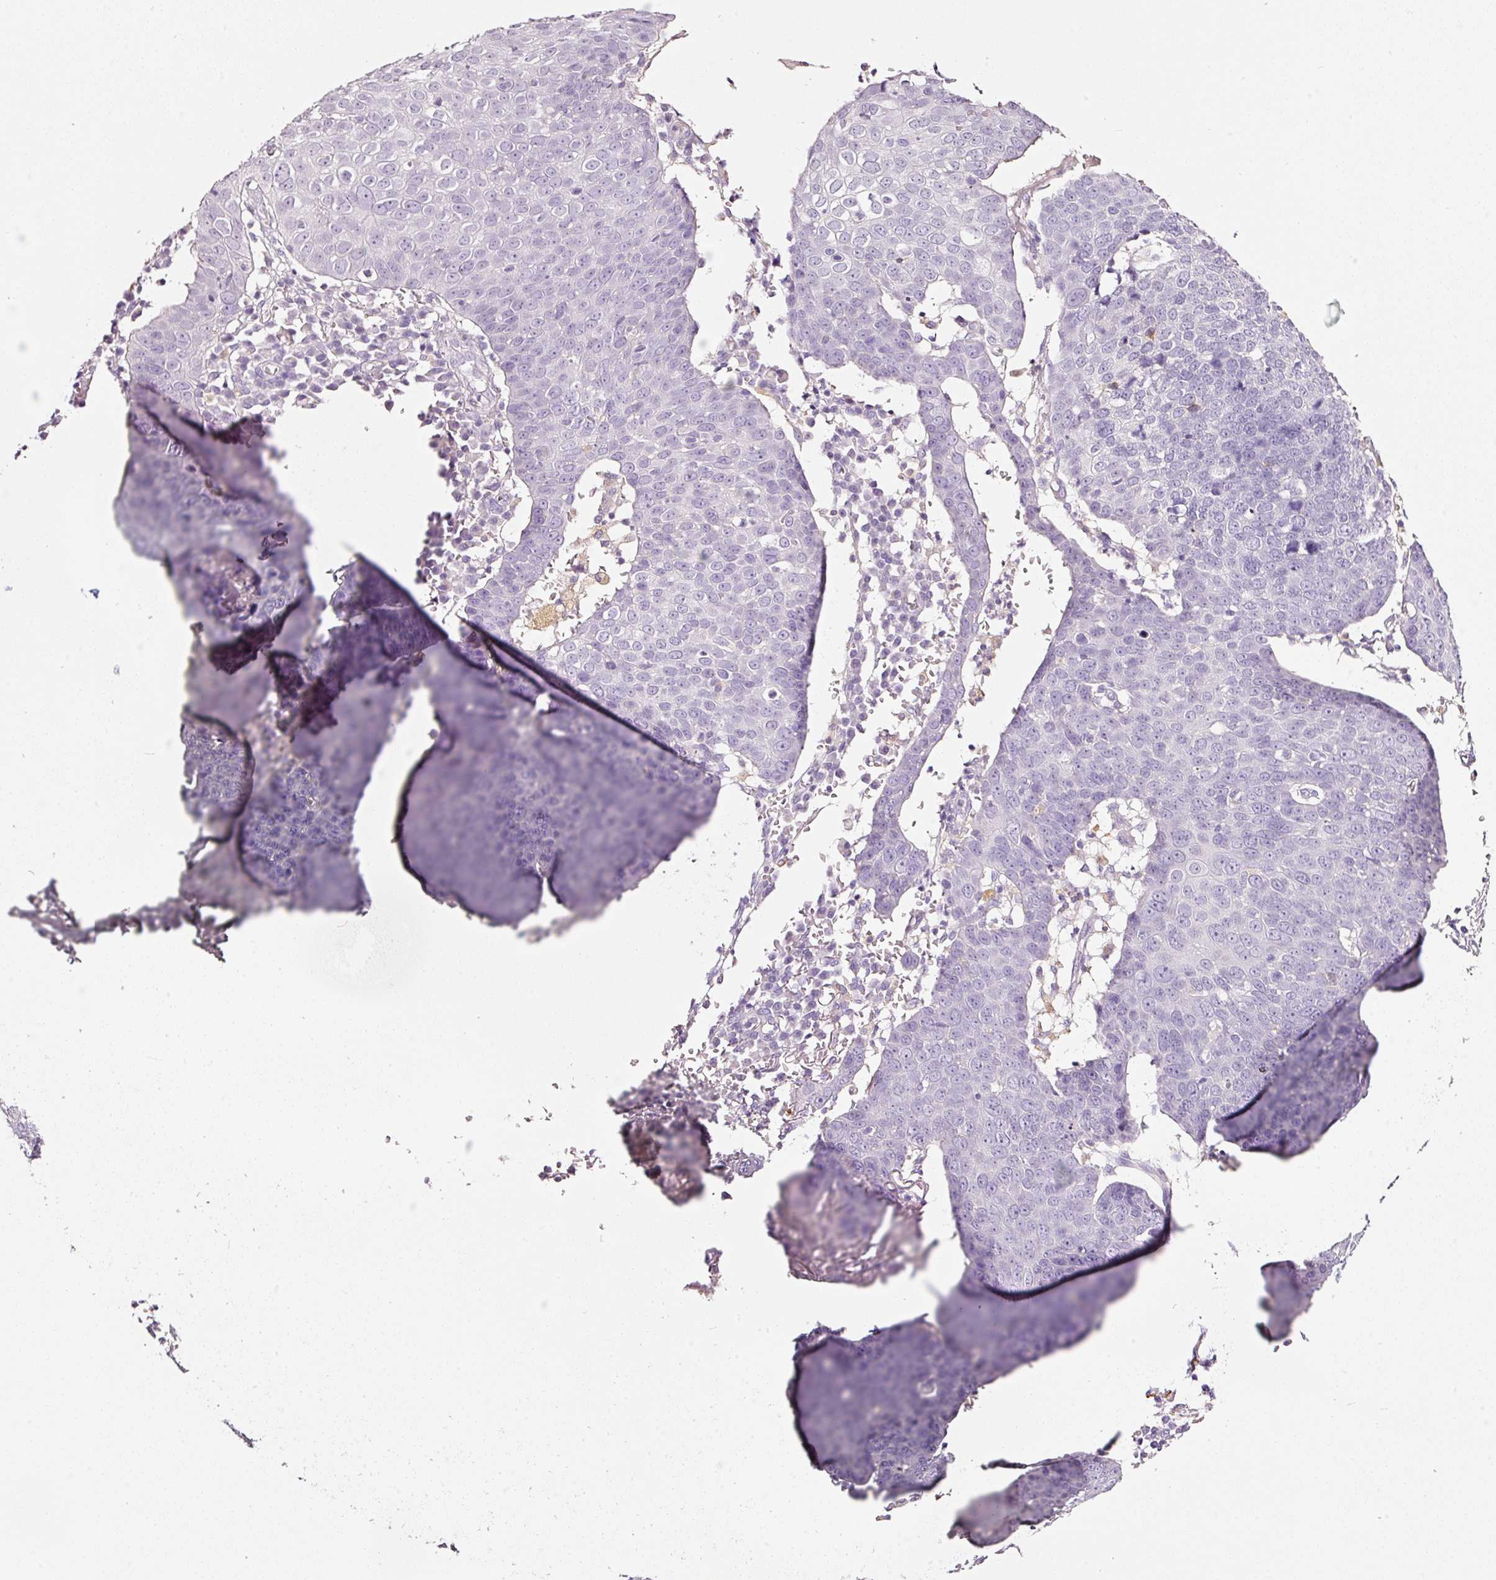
{"staining": {"intensity": "negative", "quantity": "none", "location": "none"}, "tissue": "skin cancer", "cell_type": "Tumor cells", "image_type": "cancer", "snomed": [{"axis": "morphology", "description": "Squamous cell carcinoma, NOS"}, {"axis": "topography", "description": "Skin"}], "caption": "High power microscopy micrograph of an IHC image of squamous cell carcinoma (skin), revealing no significant positivity in tumor cells. The staining is performed using DAB (3,3'-diaminobenzidine) brown chromogen with nuclei counter-stained in using hematoxylin.", "gene": "CYB561A3", "patient": {"sex": "male", "age": 71}}